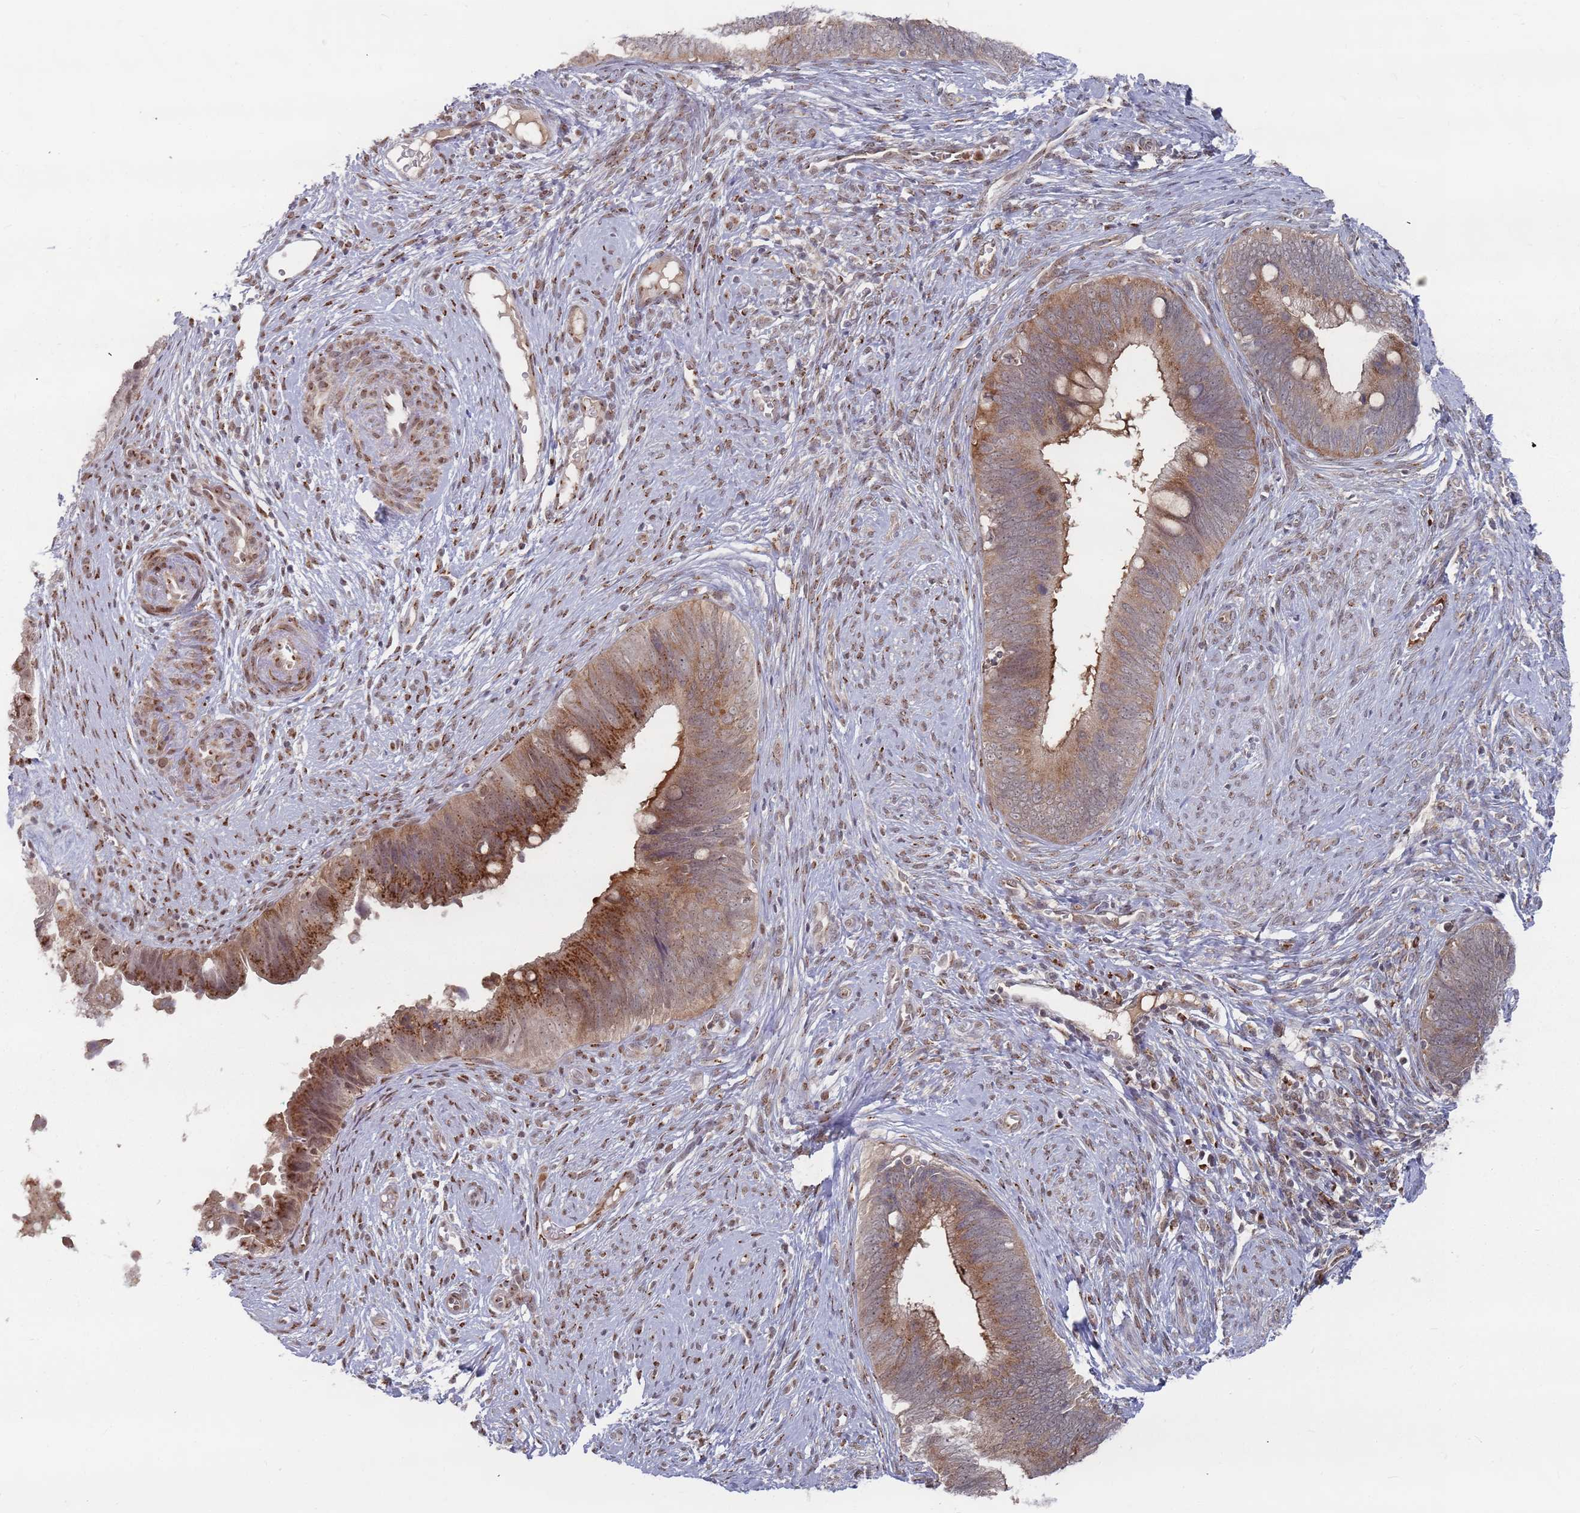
{"staining": {"intensity": "moderate", "quantity": ">75%", "location": "cytoplasmic/membranous"}, "tissue": "cervical cancer", "cell_type": "Tumor cells", "image_type": "cancer", "snomed": [{"axis": "morphology", "description": "Adenocarcinoma, NOS"}, {"axis": "topography", "description": "Cervix"}], "caption": "Cervical cancer stained with a protein marker reveals moderate staining in tumor cells.", "gene": "FMO4", "patient": {"sex": "female", "age": 42}}